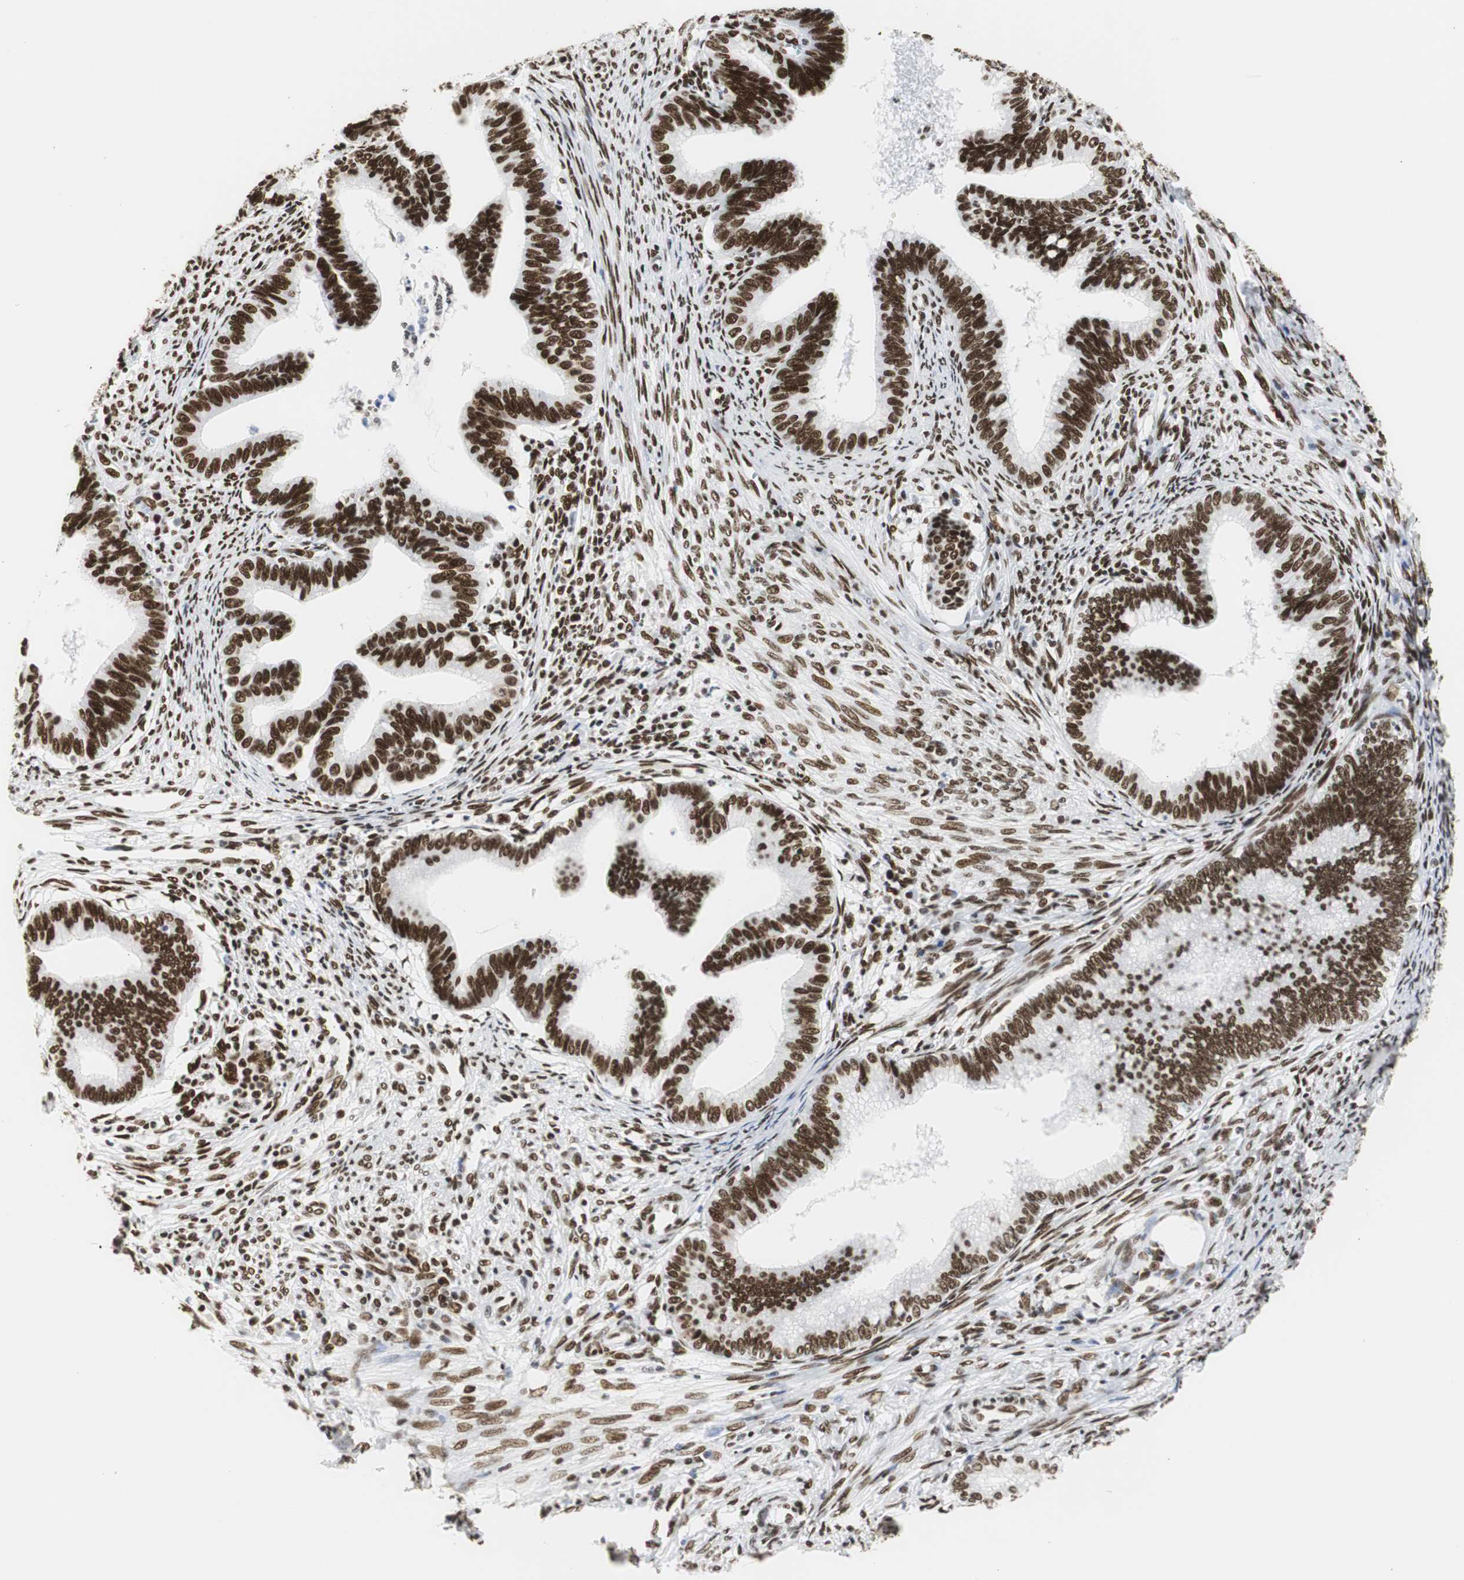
{"staining": {"intensity": "strong", "quantity": ">75%", "location": "nuclear"}, "tissue": "cervical cancer", "cell_type": "Tumor cells", "image_type": "cancer", "snomed": [{"axis": "morphology", "description": "Adenocarcinoma, NOS"}, {"axis": "topography", "description": "Cervix"}], "caption": "High-magnification brightfield microscopy of adenocarcinoma (cervical) stained with DAB (3,3'-diaminobenzidine) (brown) and counterstained with hematoxylin (blue). tumor cells exhibit strong nuclear staining is seen in approximately>75% of cells.", "gene": "HNRNPH2", "patient": {"sex": "female", "age": 36}}